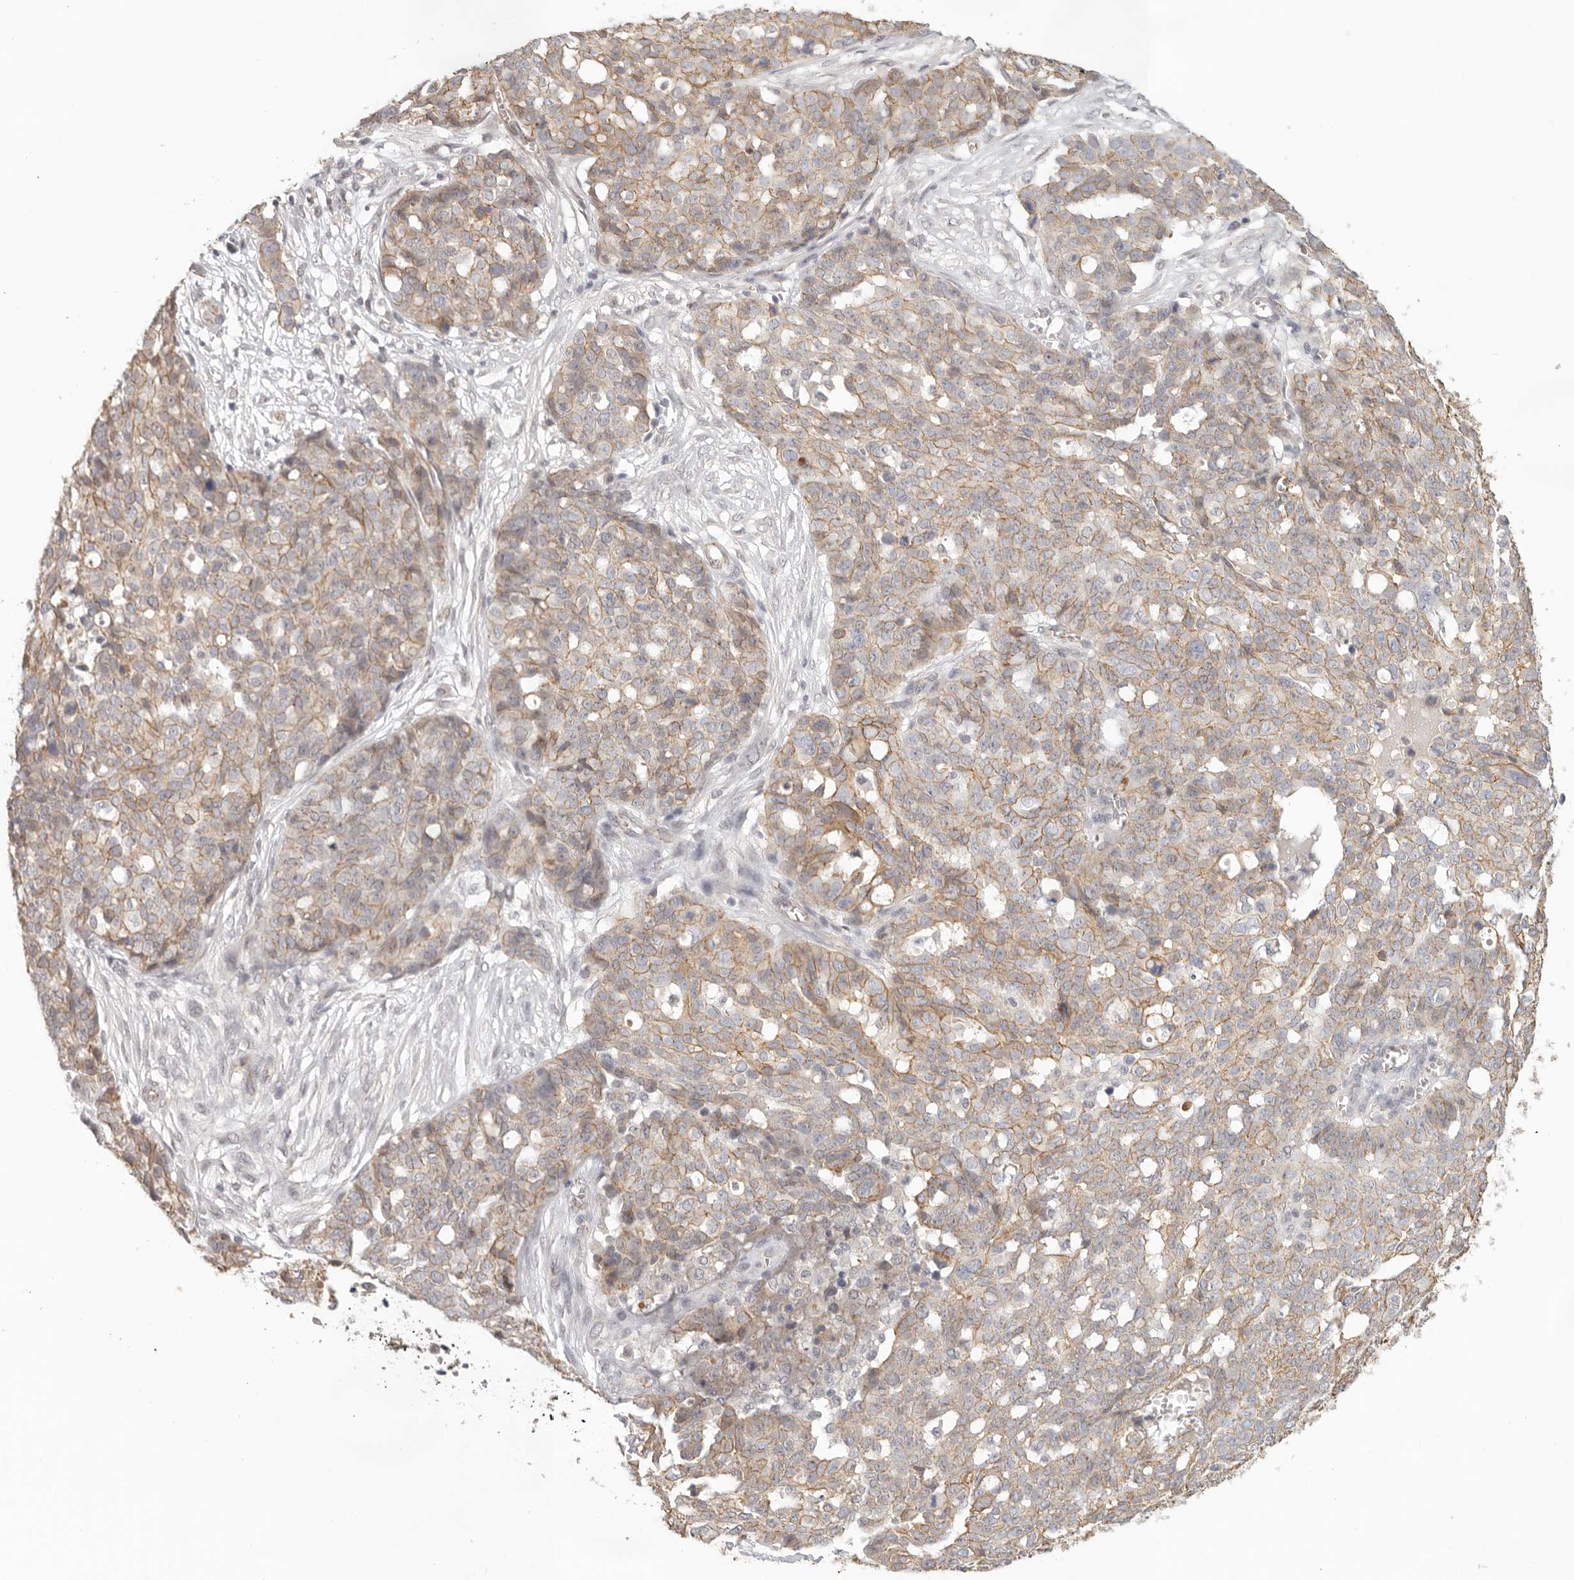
{"staining": {"intensity": "moderate", "quantity": ">75%", "location": "cytoplasmic/membranous"}, "tissue": "ovarian cancer", "cell_type": "Tumor cells", "image_type": "cancer", "snomed": [{"axis": "morphology", "description": "Cystadenocarcinoma, serous, NOS"}, {"axis": "topography", "description": "Soft tissue"}, {"axis": "topography", "description": "Ovary"}], "caption": "Ovarian serous cystadenocarcinoma tissue exhibits moderate cytoplasmic/membranous positivity in approximately >75% of tumor cells", "gene": "ANXA9", "patient": {"sex": "female", "age": 57}}